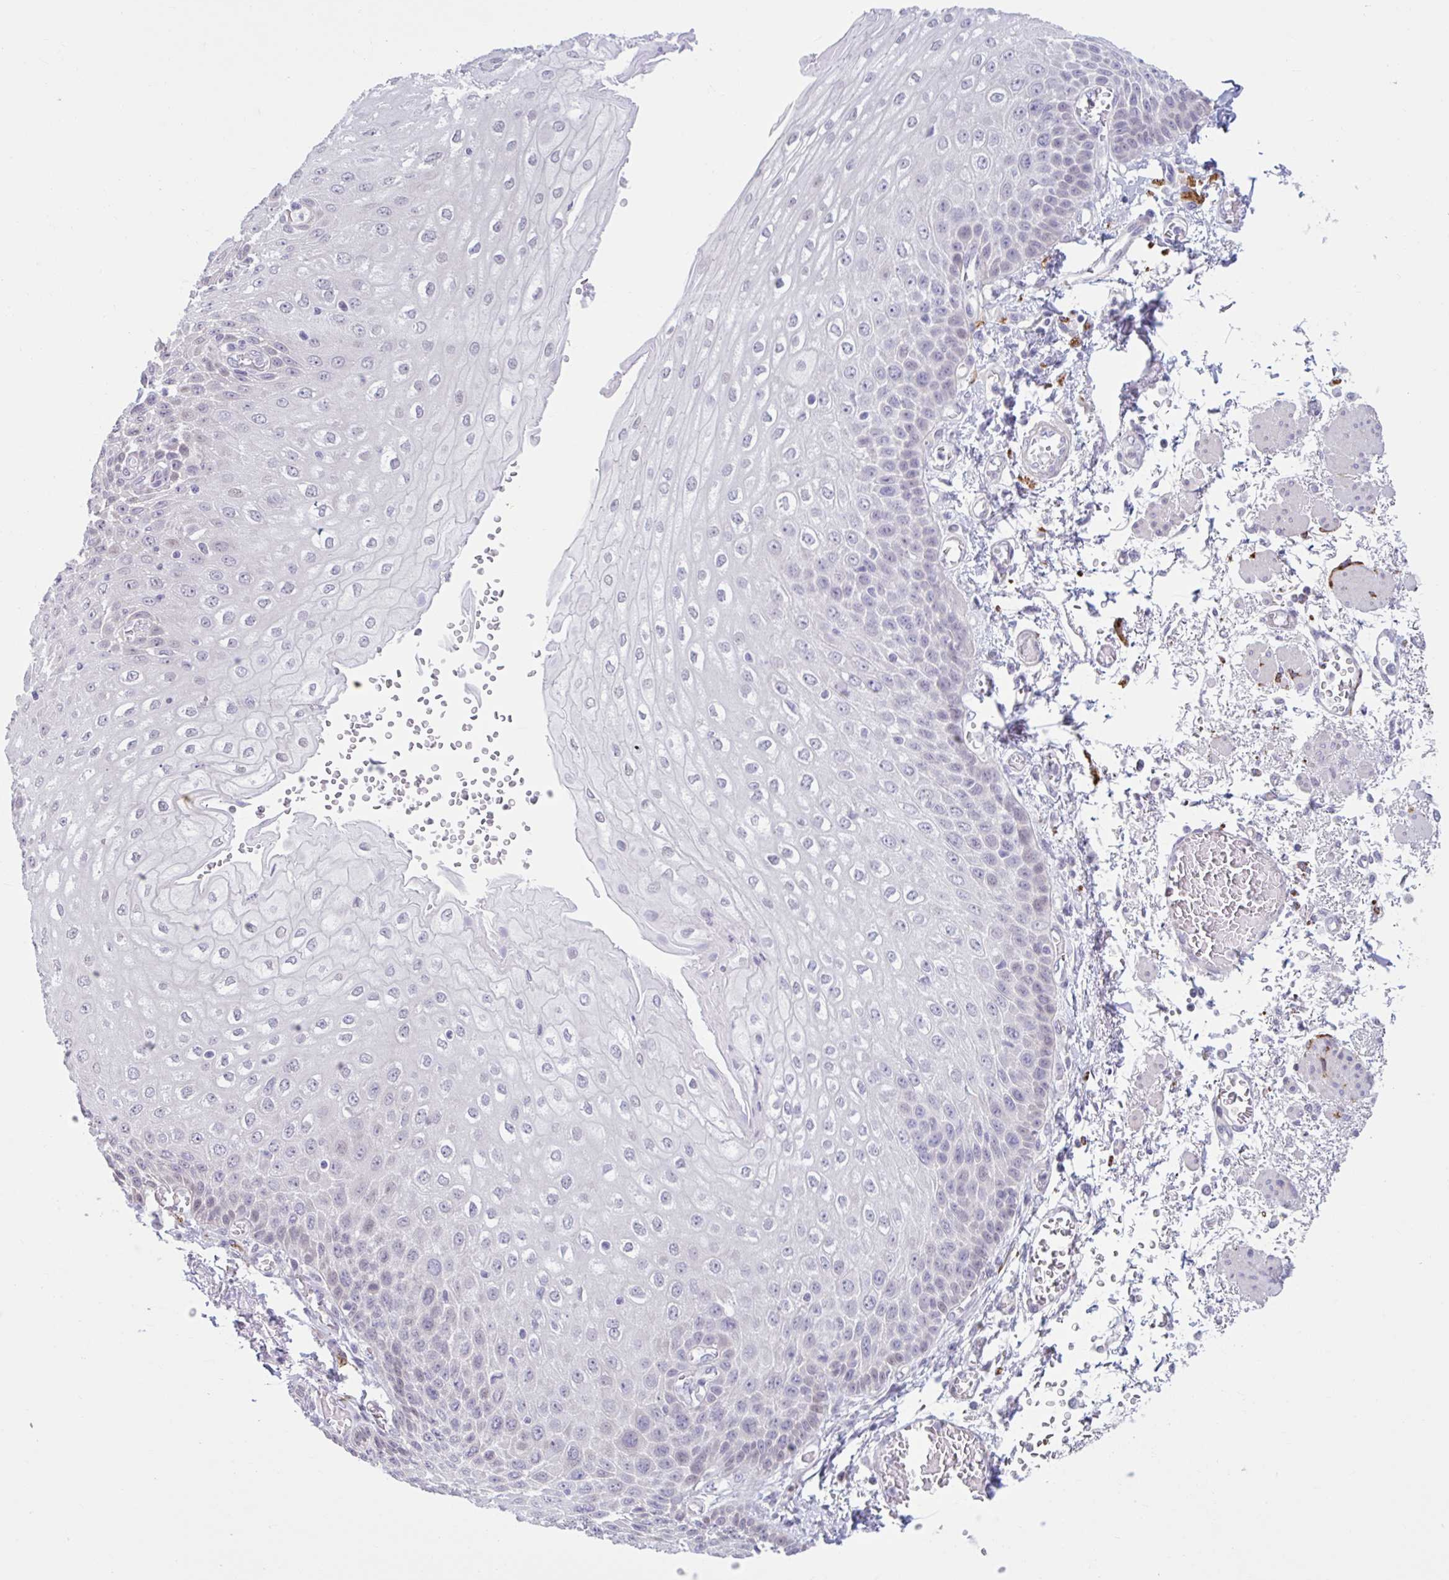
{"staining": {"intensity": "weak", "quantity": "<25%", "location": "nuclear"}, "tissue": "esophagus", "cell_type": "Squamous epithelial cells", "image_type": "normal", "snomed": [{"axis": "morphology", "description": "Normal tissue, NOS"}, {"axis": "morphology", "description": "Adenocarcinoma, NOS"}, {"axis": "topography", "description": "Esophagus"}], "caption": "Immunohistochemical staining of unremarkable esophagus displays no significant expression in squamous epithelial cells. The staining is performed using DAB (3,3'-diaminobenzidine) brown chromogen with nuclei counter-stained in using hematoxylin.", "gene": "CDH19", "patient": {"sex": "male", "age": 81}}